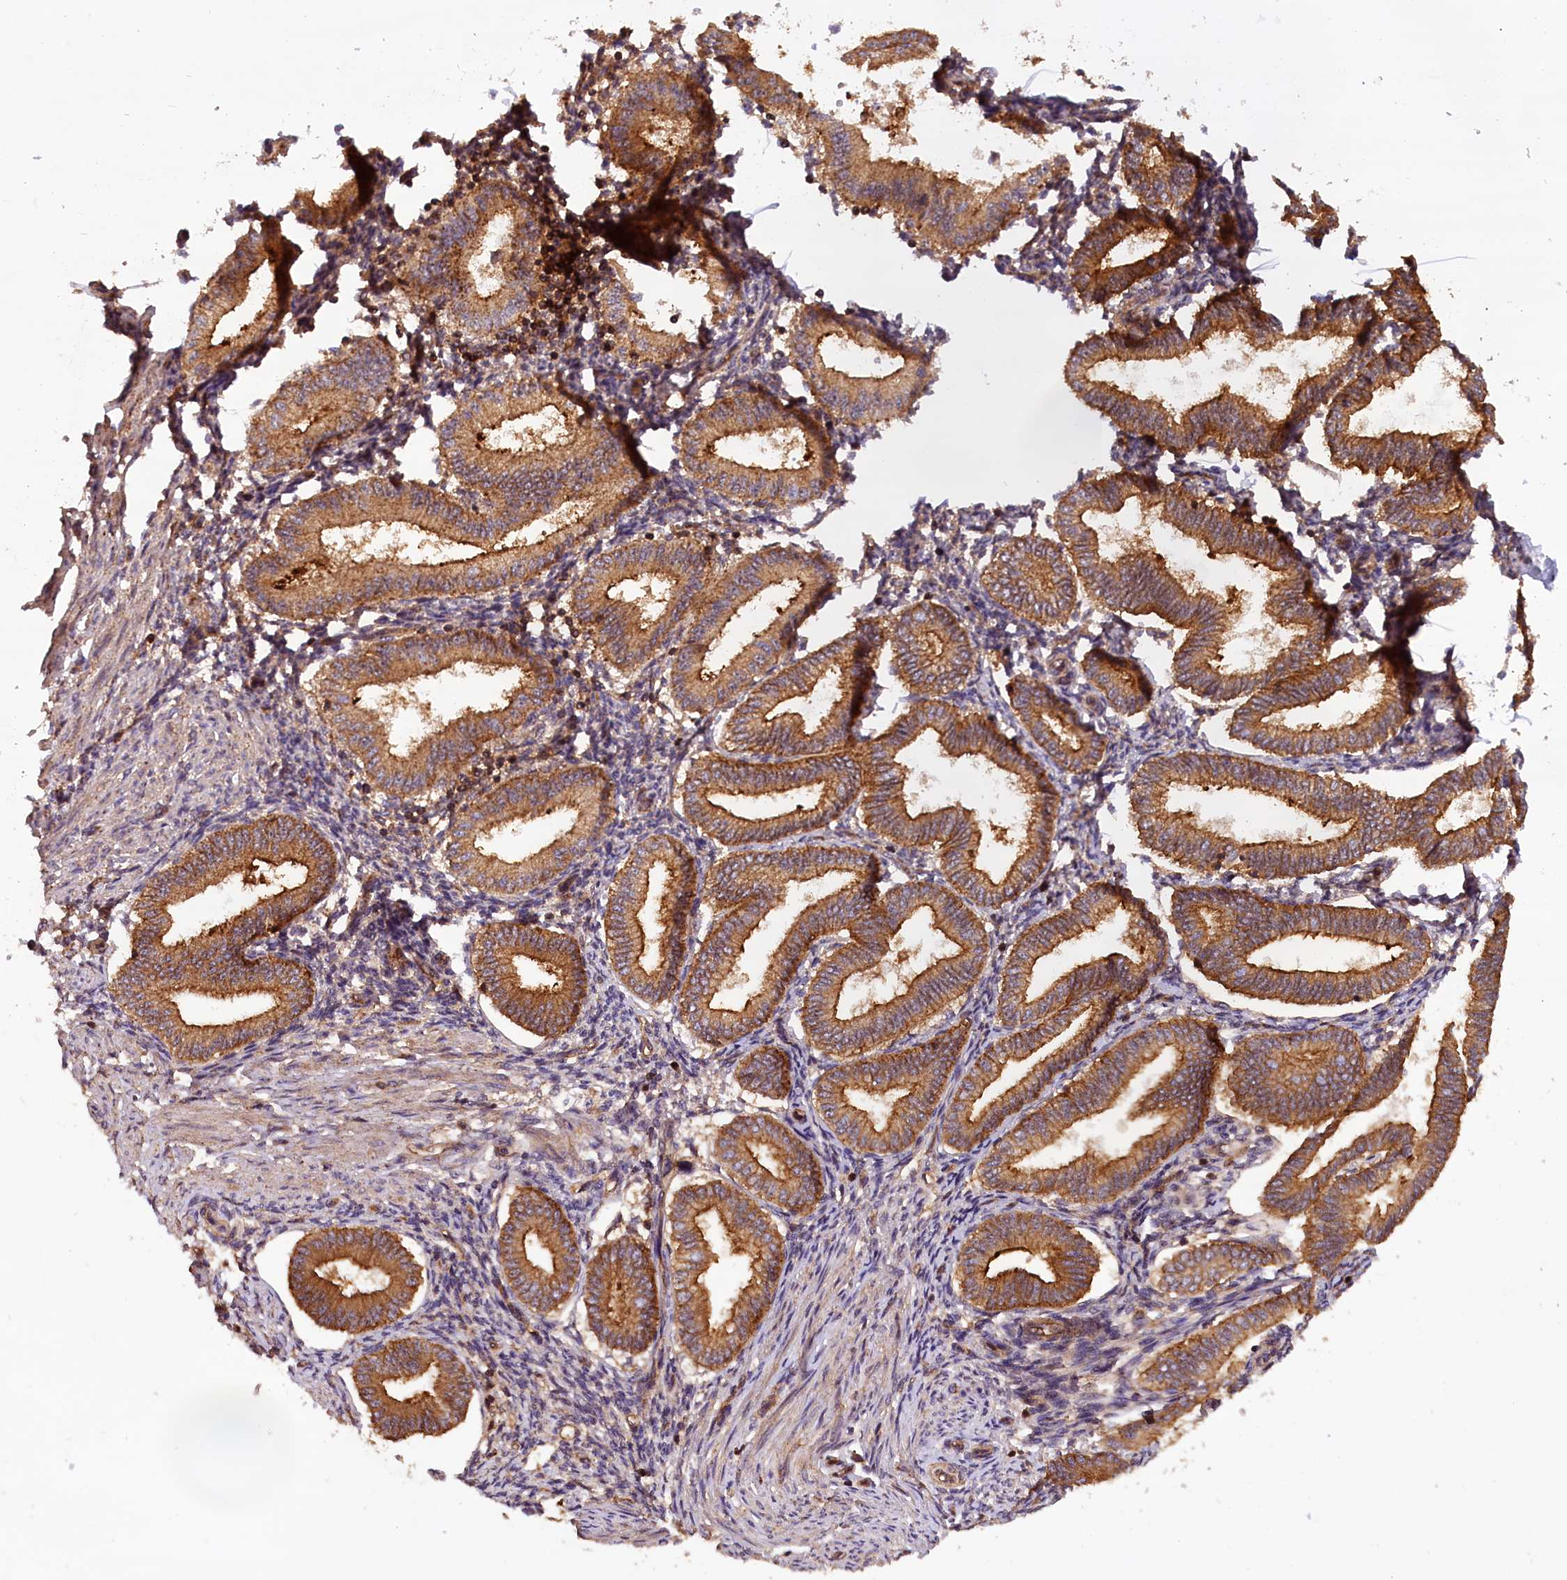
{"staining": {"intensity": "moderate", "quantity": "25%-75%", "location": "cytoplasmic/membranous"}, "tissue": "endometrium", "cell_type": "Cells in endometrial stroma", "image_type": "normal", "snomed": [{"axis": "morphology", "description": "Normal tissue, NOS"}, {"axis": "topography", "description": "Endometrium"}], "caption": "Immunohistochemical staining of benign human endometrium displays medium levels of moderate cytoplasmic/membranous staining in about 25%-75% of cells in endometrial stroma. Ihc stains the protein in brown and the nuclei are stained blue.", "gene": "IST1", "patient": {"sex": "female", "age": 39}}